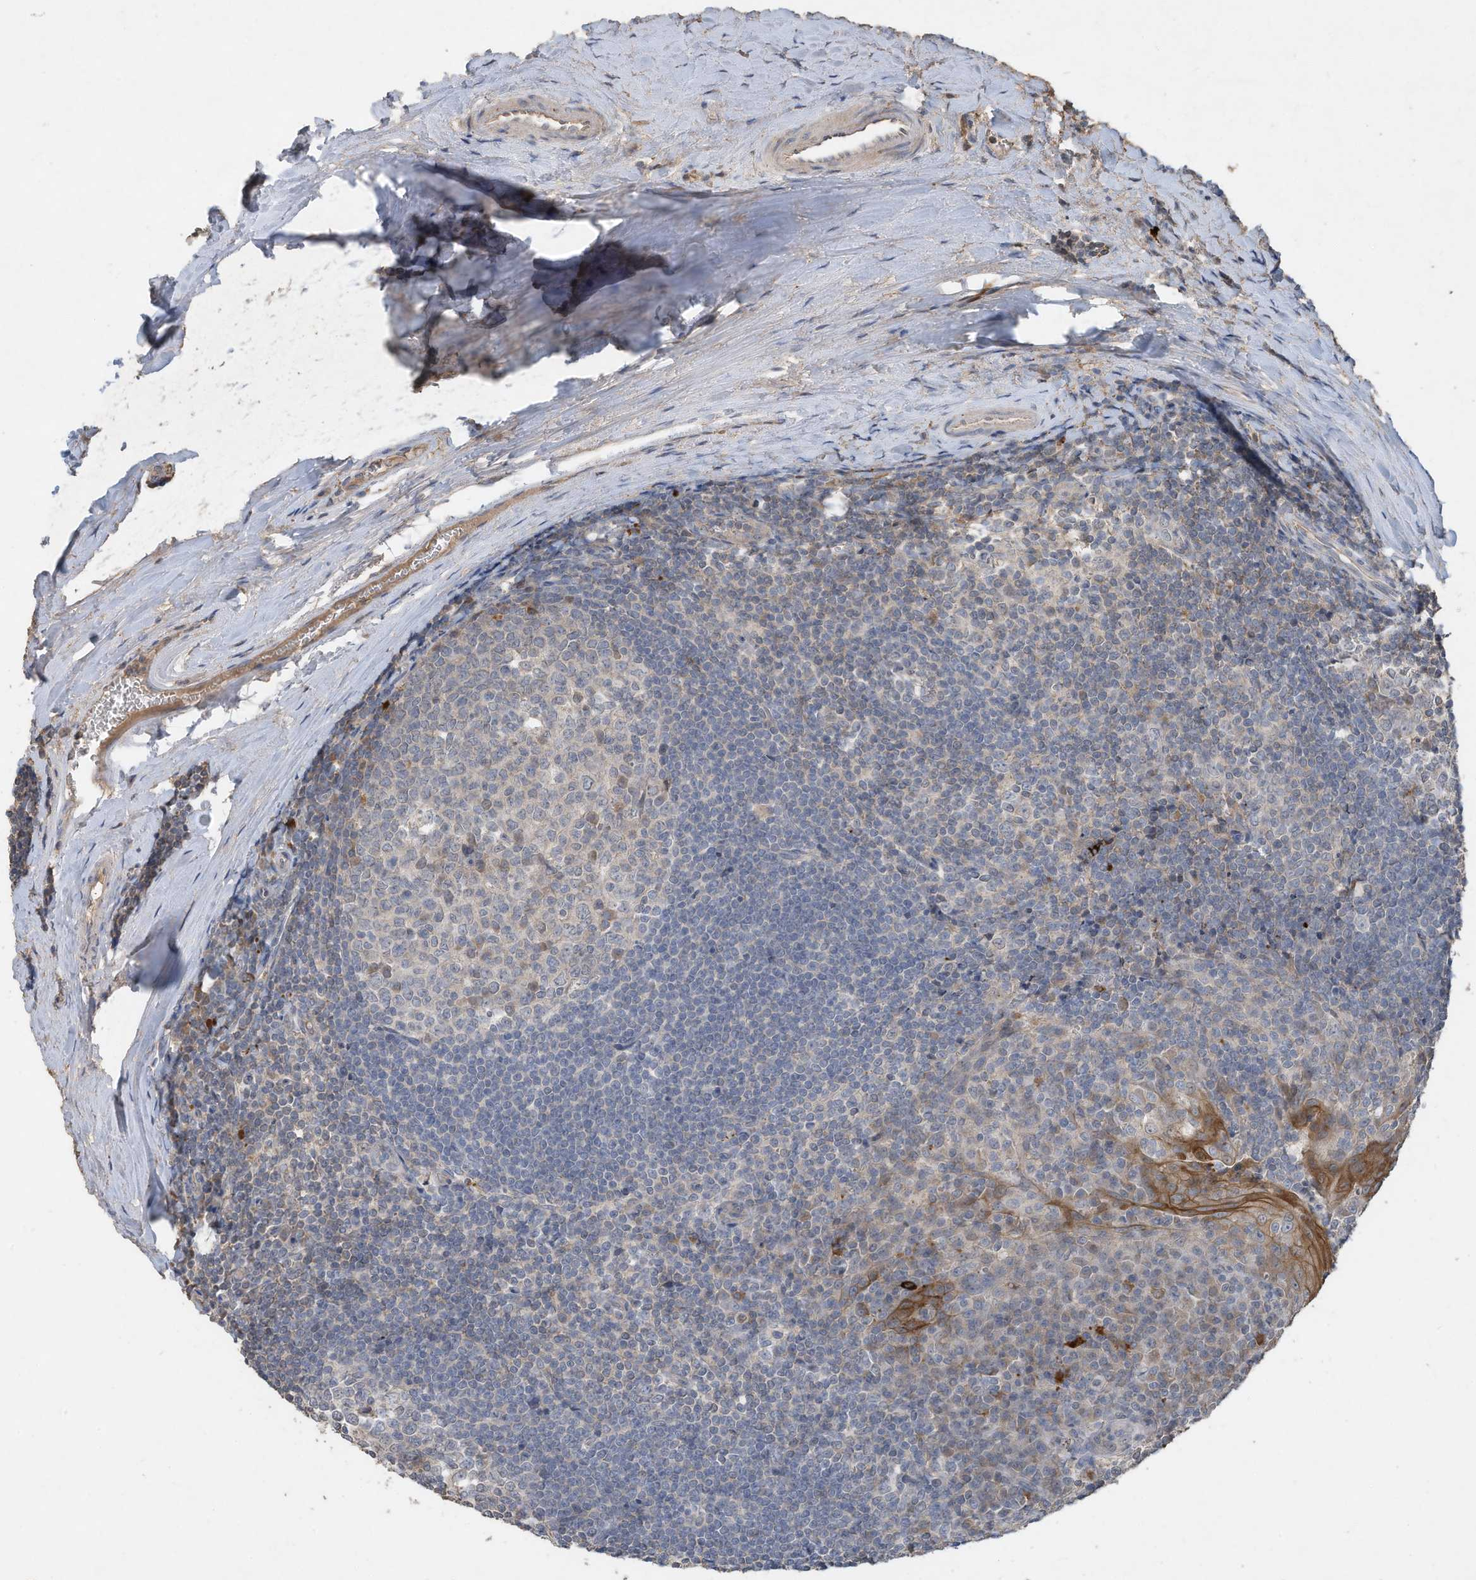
{"staining": {"intensity": "weak", "quantity": "<25%", "location": "cytoplasmic/membranous"}, "tissue": "tonsil", "cell_type": "Germinal center cells", "image_type": "normal", "snomed": [{"axis": "morphology", "description": "Normal tissue, NOS"}, {"axis": "topography", "description": "Tonsil"}], "caption": "DAB (3,3'-diaminobenzidine) immunohistochemical staining of benign tonsil demonstrates no significant staining in germinal center cells.", "gene": "CAPN13", "patient": {"sex": "male", "age": 27}}